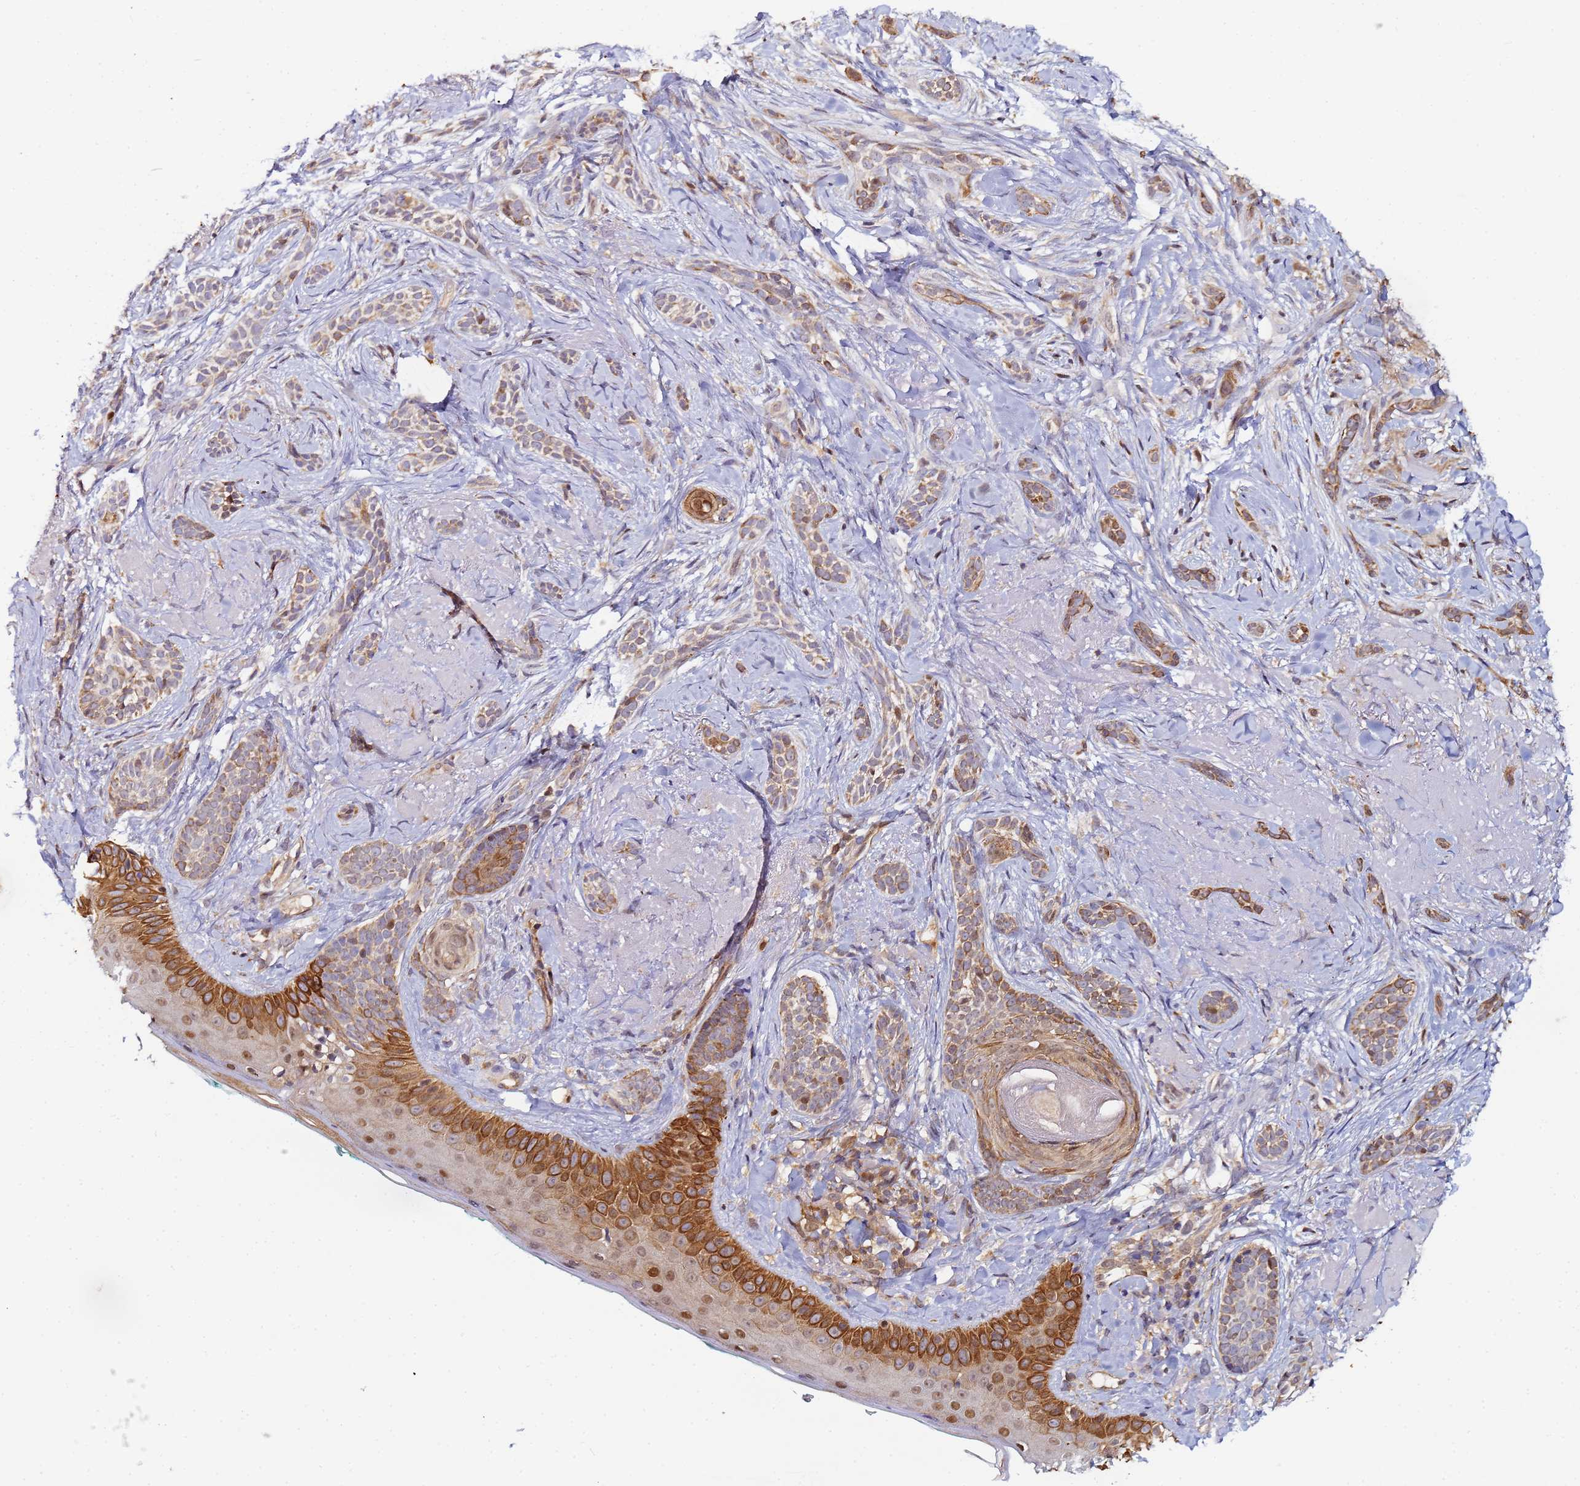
{"staining": {"intensity": "moderate", "quantity": "25%-75%", "location": "cytoplasmic/membranous"}, "tissue": "skin cancer", "cell_type": "Tumor cells", "image_type": "cancer", "snomed": [{"axis": "morphology", "description": "Basal cell carcinoma"}, {"axis": "topography", "description": "Skin"}], "caption": "Moderate cytoplasmic/membranous expression is identified in approximately 25%-75% of tumor cells in skin cancer (basal cell carcinoma).", "gene": "CCDC127", "patient": {"sex": "male", "age": 71}}